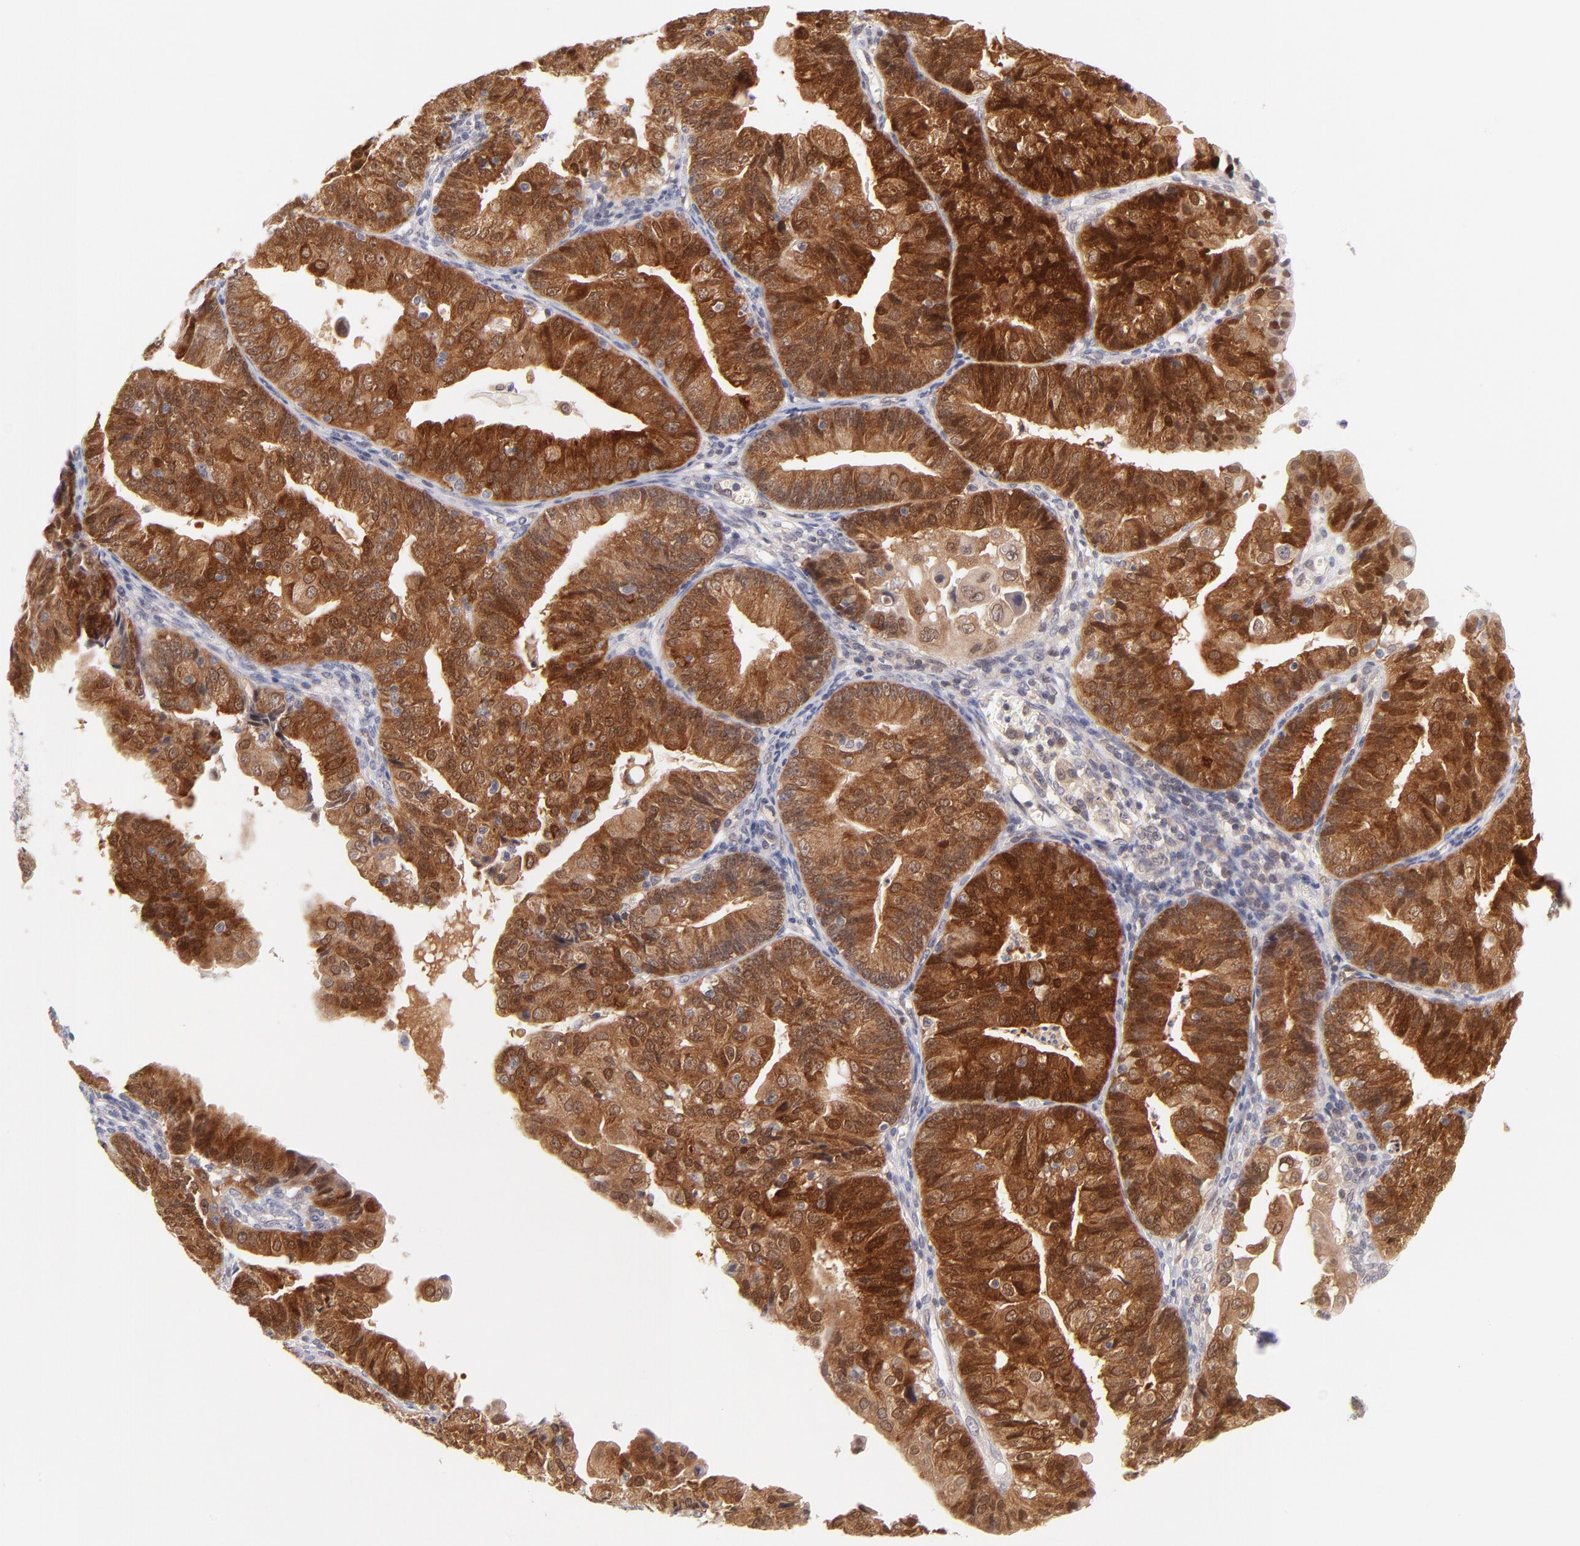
{"staining": {"intensity": "moderate", "quantity": ">75%", "location": "cytoplasmic/membranous,nuclear"}, "tissue": "endometrial cancer", "cell_type": "Tumor cells", "image_type": "cancer", "snomed": [{"axis": "morphology", "description": "Adenocarcinoma, NOS"}, {"axis": "topography", "description": "Endometrium"}], "caption": "Tumor cells reveal moderate cytoplasmic/membranous and nuclear positivity in about >75% of cells in endometrial adenocarcinoma.", "gene": "CASP6", "patient": {"sex": "female", "age": 56}}